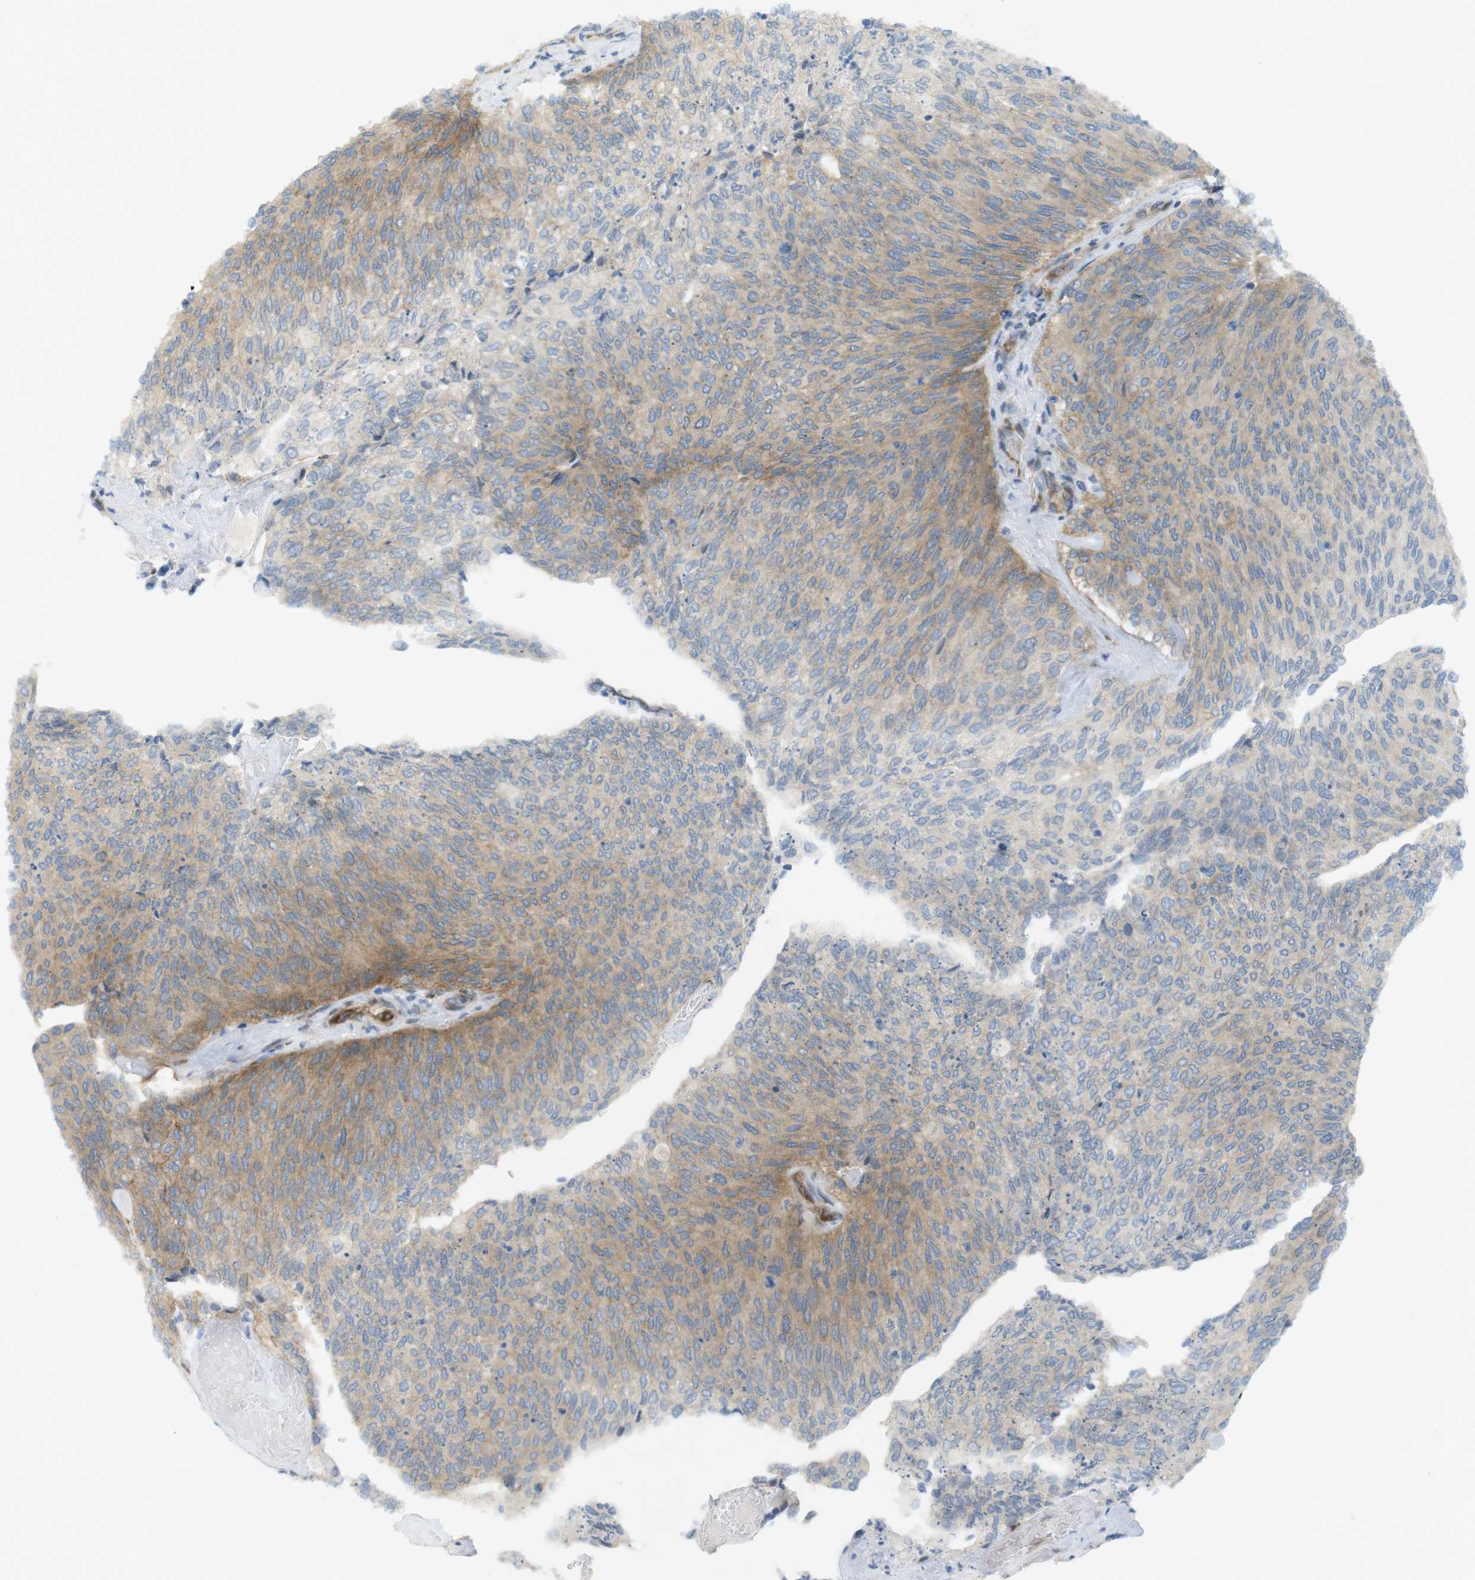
{"staining": {"intensity": "moderate", "quantity": "25%-75%", "location": "cytoplasmic/membranous"}, "tissue": "urothelial cancer", "cell_type": "Tumor cells", "image_type": "cancer", "snomed": [{"axis": "morphology", "description": "Urothelial carcinoma, Low grade"}, {"axis": "topography", "description": "Urinary bladder"}], "caption": "Immunohistochemistry (IHC) staining of low-grade urothelial carcinoma, which shows medium levels of moderate cytoplasmic/membranous expression in about 25%-75% of tumor cells indicating moderate cytoplasmic/membranous protein expression. The staining was performed using DAB (3,3'-diaminobenzidine) (brown) for protein detection and nuclei were counterstained in hematoxylin (blue).", "gene": "GJC3", "patient": {"sex": "female", "age": 79}}